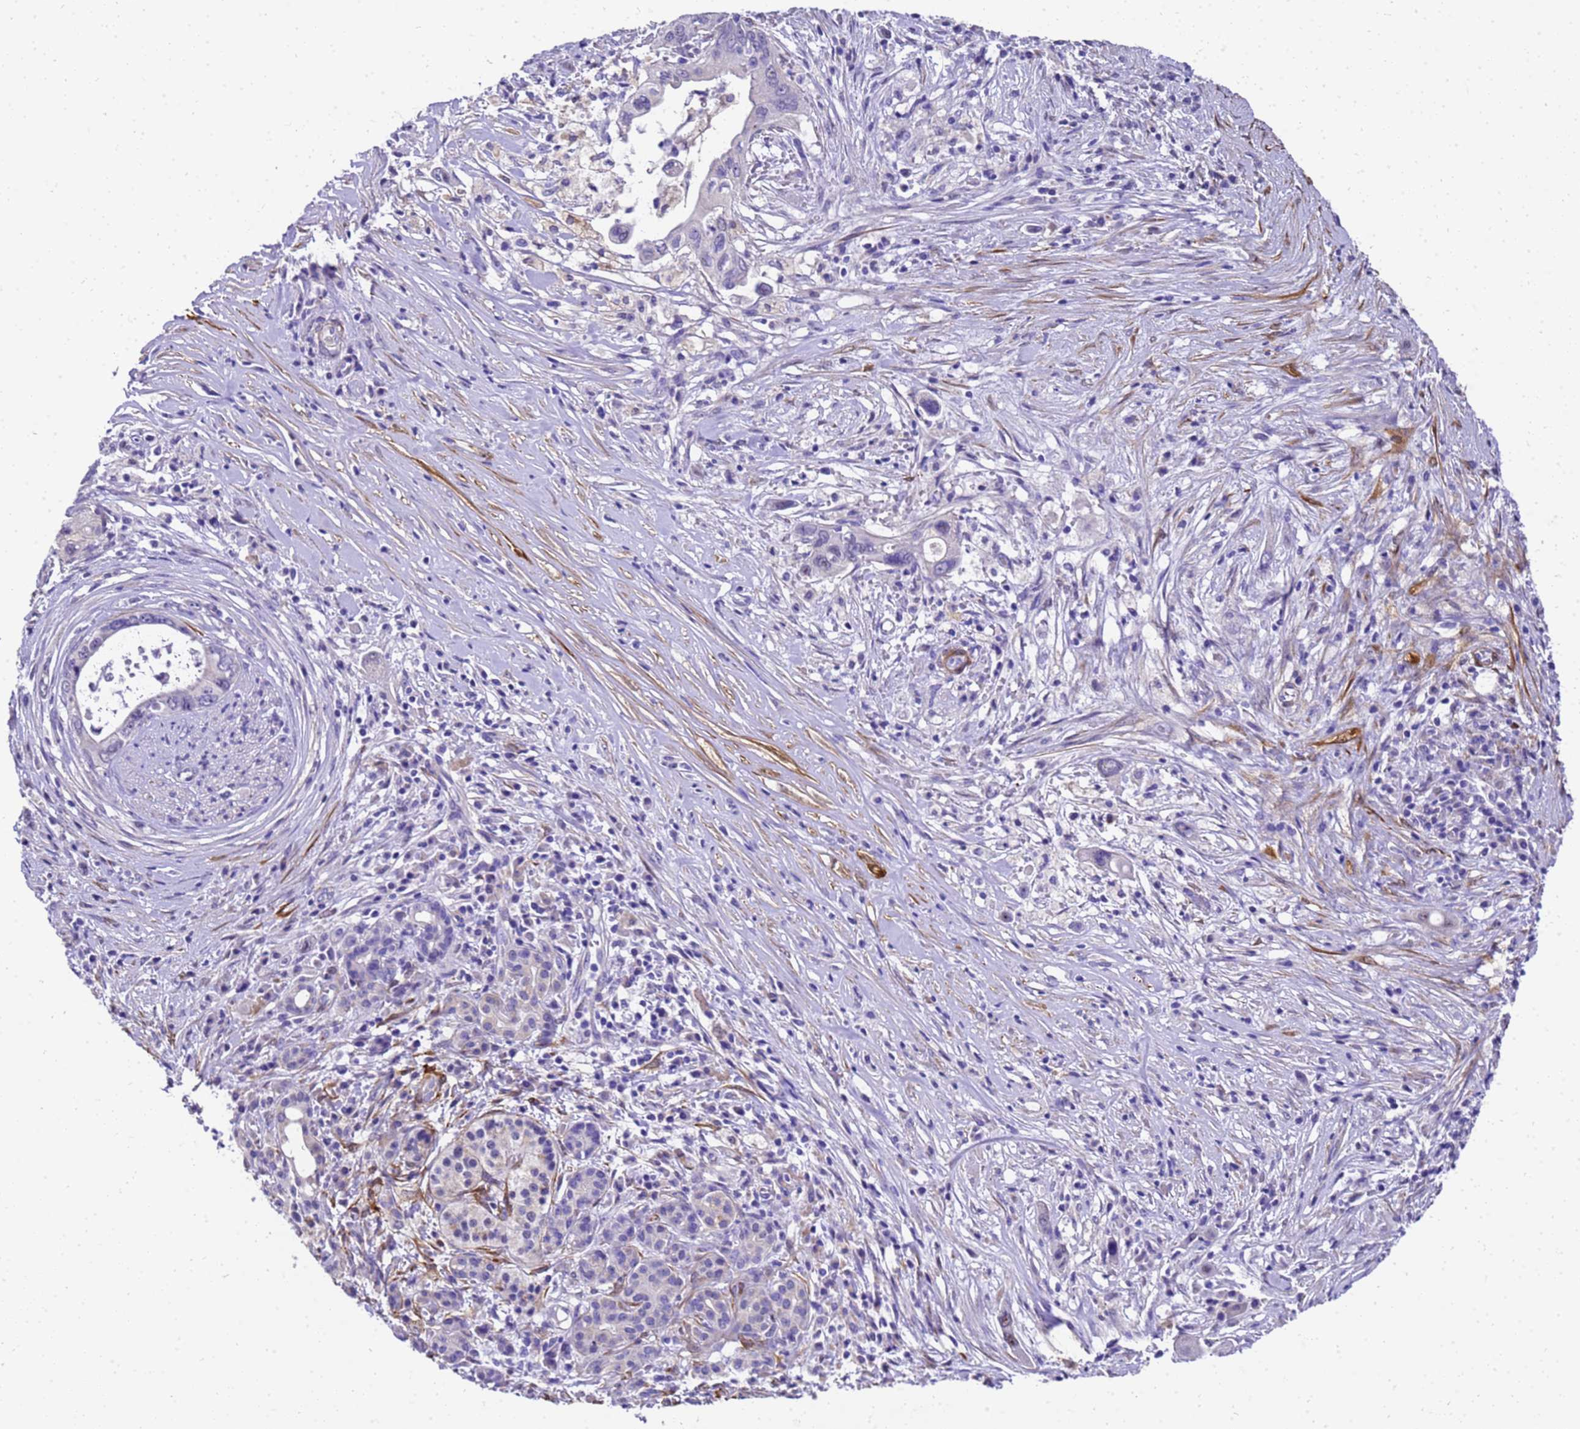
{"staining": {"intensity": "negative", "quantity": "none", "location": "none"}, "tissue": "pancreatic cancer", "cell_type": "Tumor cells", "image_type": "cancer", "snomed": [{"axis": "morphology", "description": "Adenocarcinoma, NOS"}, {"axis": "topography", "description": "Pancreas"}], "caption": "A high-resolution micrograph shows IHC staining of adenocarcinoma (pancreatic), which reveals no significant positivity in tumor cells.", "gene": "HSPB6", "patient": {"sex": "female", "age": 73}}